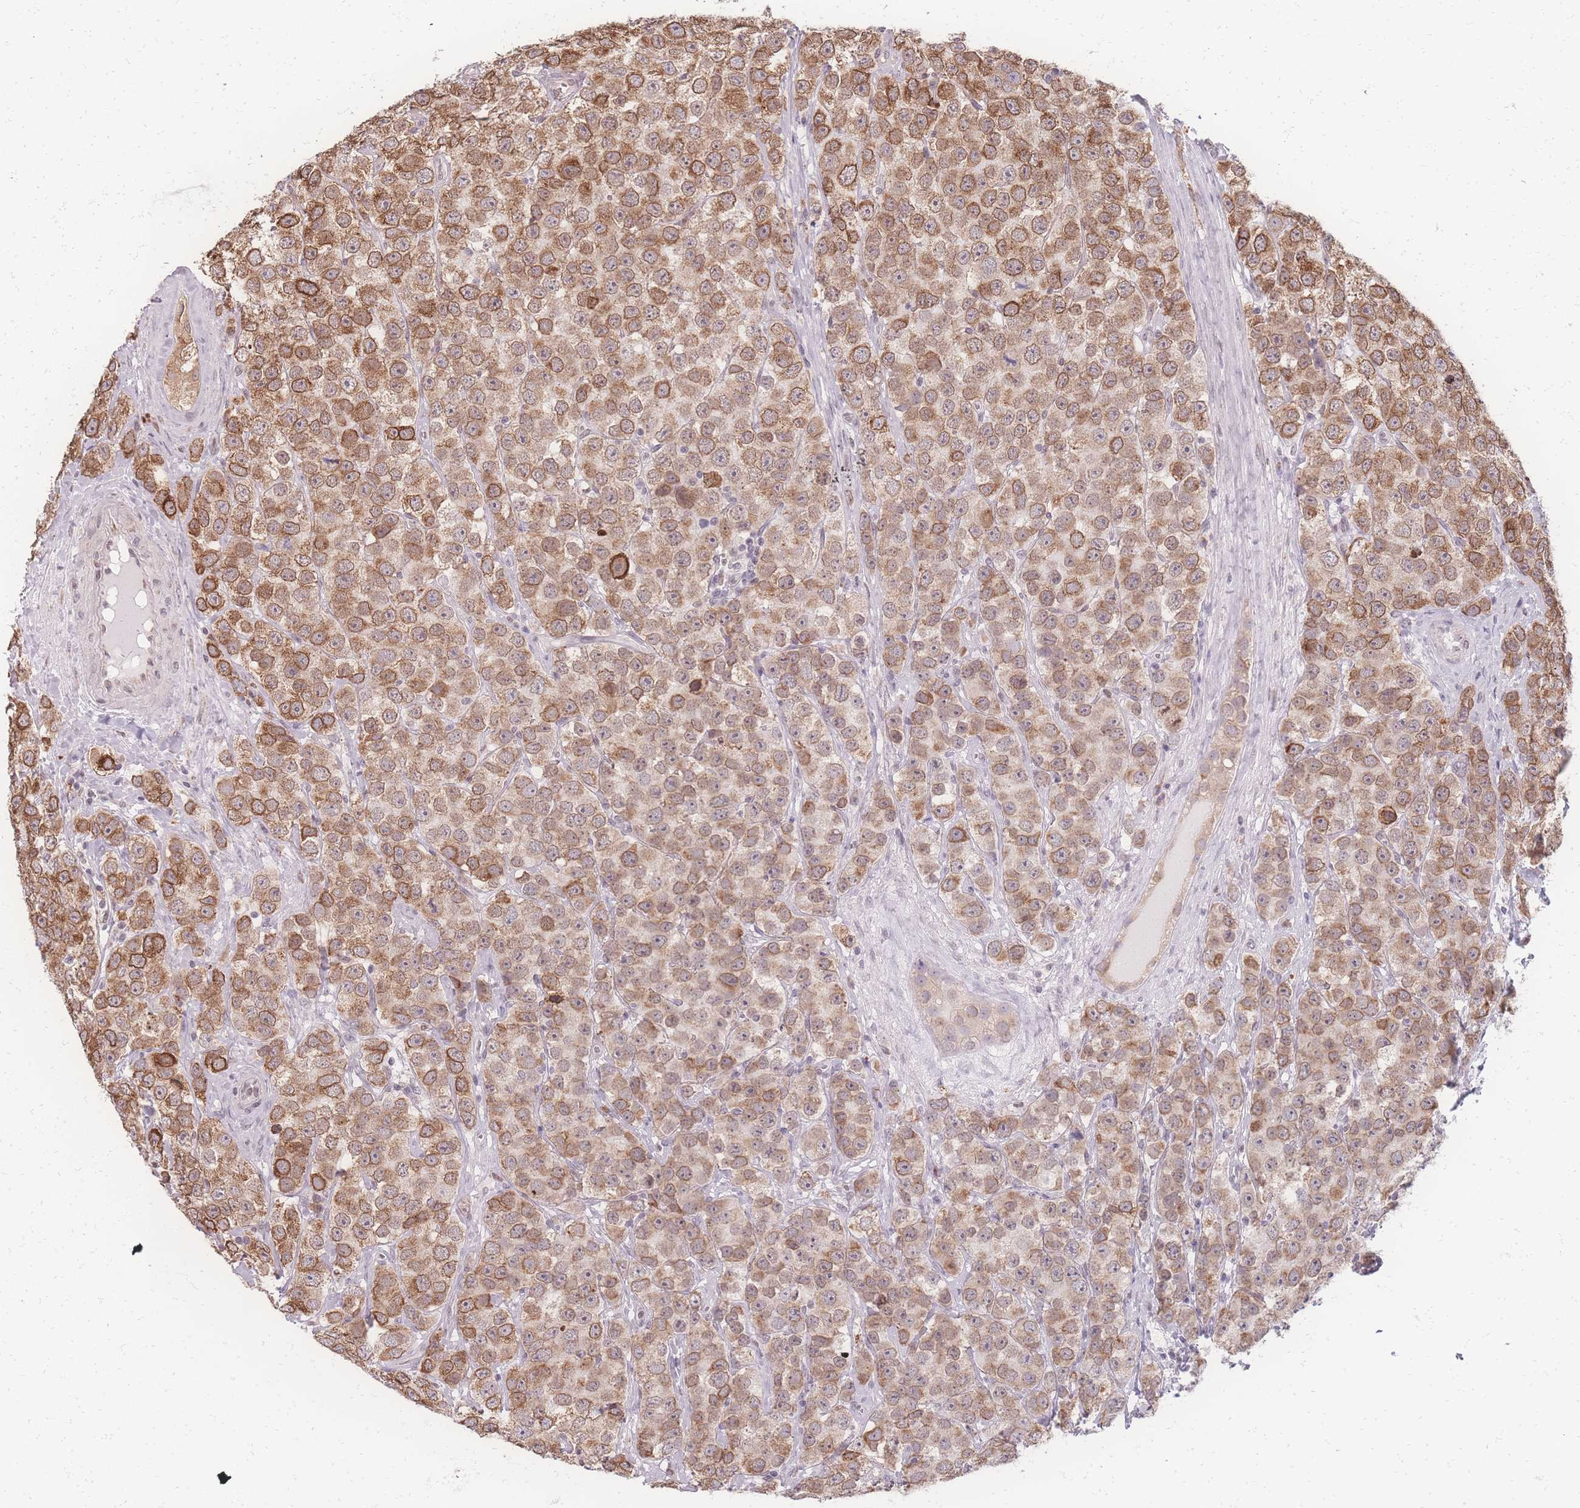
{"staining": {"intensity": "moderate", "quantity": ">75%", "location": "cytoplasmic/membranous,nuclear"}, "tissue": "testis cancer", "cell_type": "Tumor cells", "image_type": "cancer", "snomed": [{"axis": "morphology", "description": "Seminoma, NOS"}, {"axis": "topography", "description": "Testis"}], "caption": "Seminoma (testis) tissue displays moderate cytoplasmic/membranous and nuclear positivity in approximately >75% of tumor cells, visualized by immunohistochemistry.", "gene": "ZC3H13", "patient": {"sex": "male", "age": 28}}